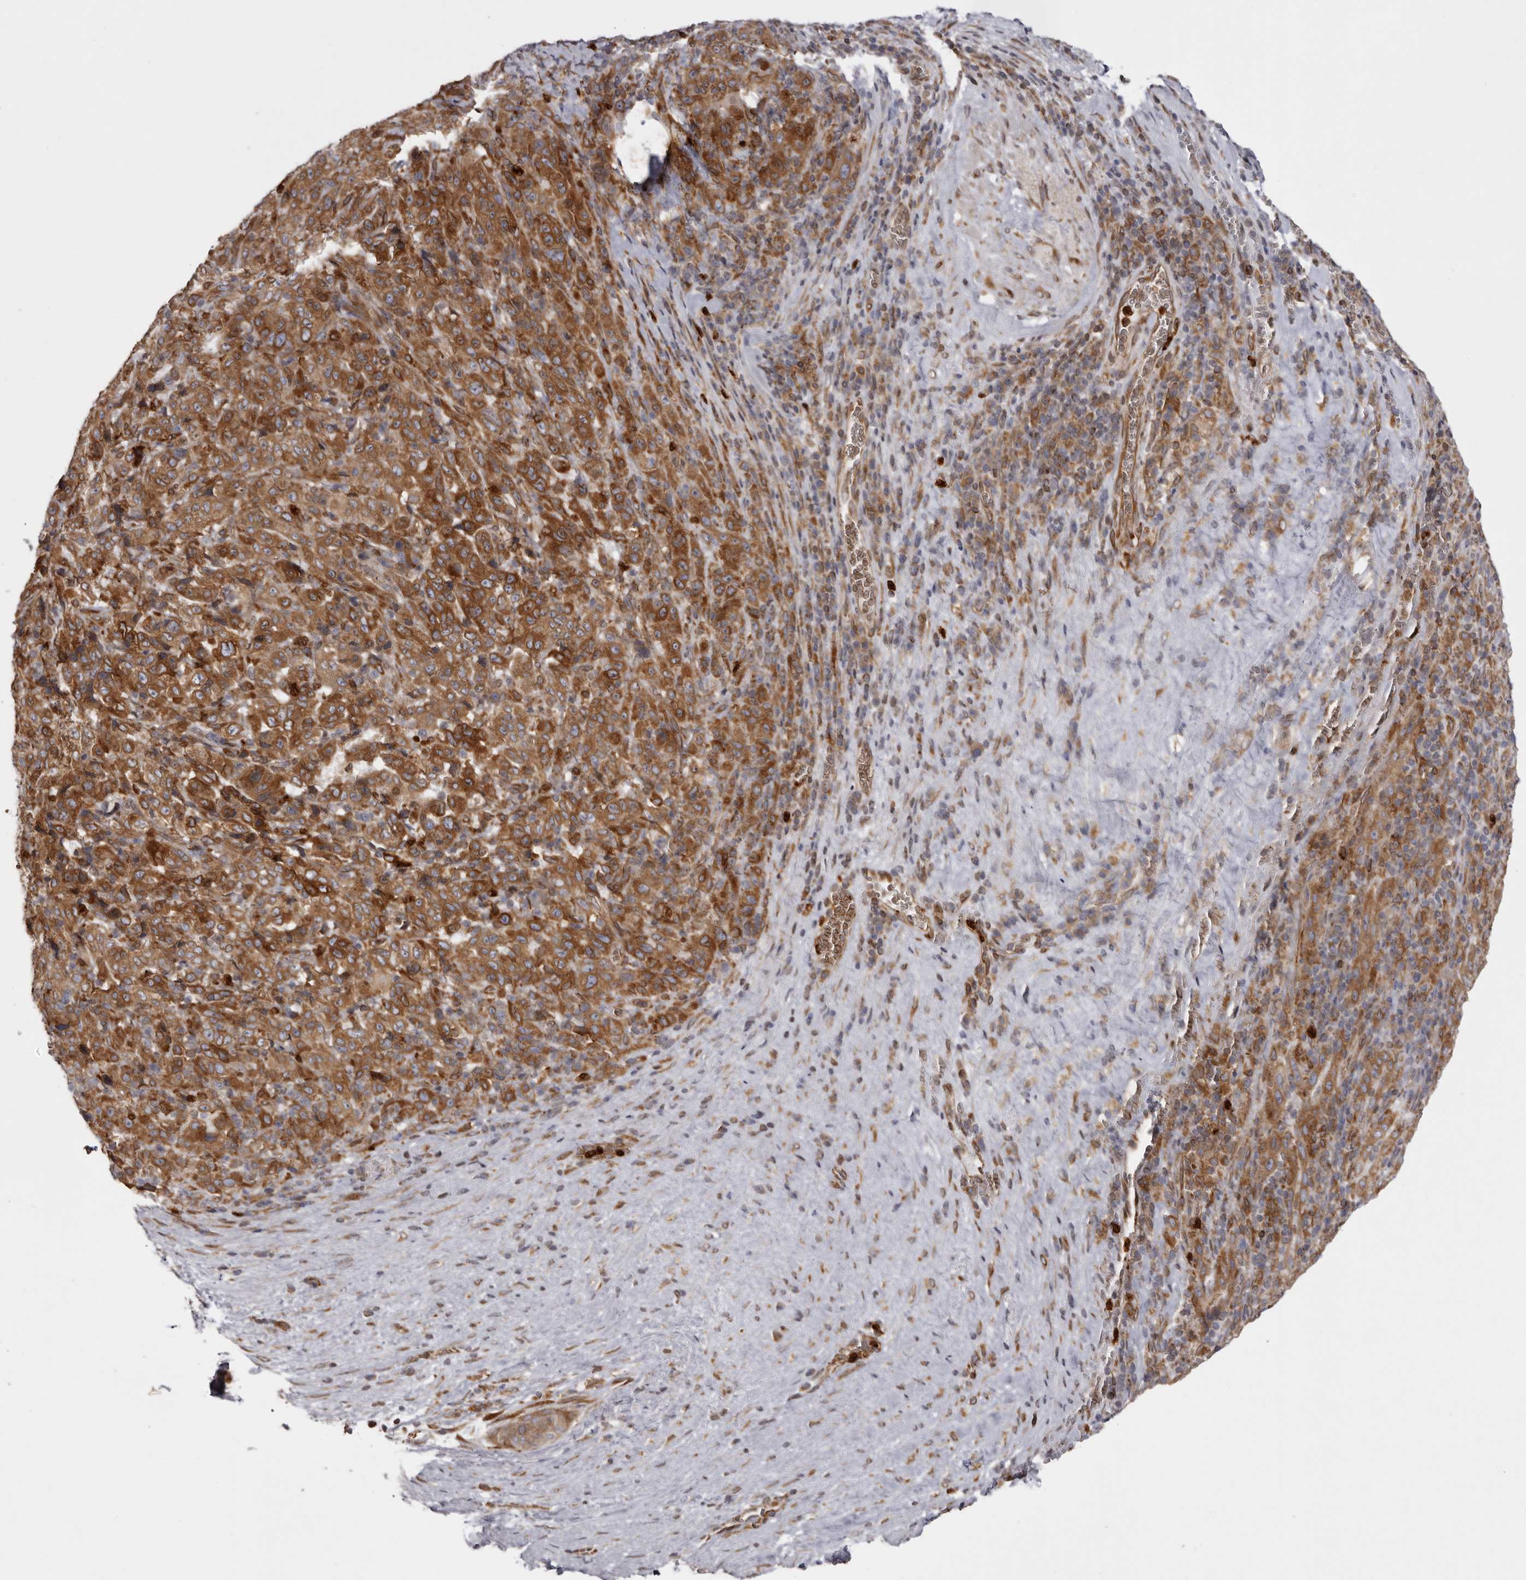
{"staining": {"intensity": "moderate", "quantity": ">75%", "location": "cytoplasmic/membranous"}, "tissue": "pancreatic cancer", "cell_type": "Tumor cells", "image_type": "cancer", "snomed": [{"axis": "morphology", "description": "Adenocarcinoma, NOS"}, {"axis": "topography", "description": "Pancreas"}], "caption": "Protein staining reveals moderate cytoplasmic/membranous staining in about >75% of tumor cells in adenocarcinoma (pancreatic). The staining was performed using DAB (3,3'-diaminobenzidine), with brown indicating positive protein expression. Nuclei are stained blue with hematoxylin.", "gene": "C4orf3", "patient": {"sex": "male", "age": 63}}